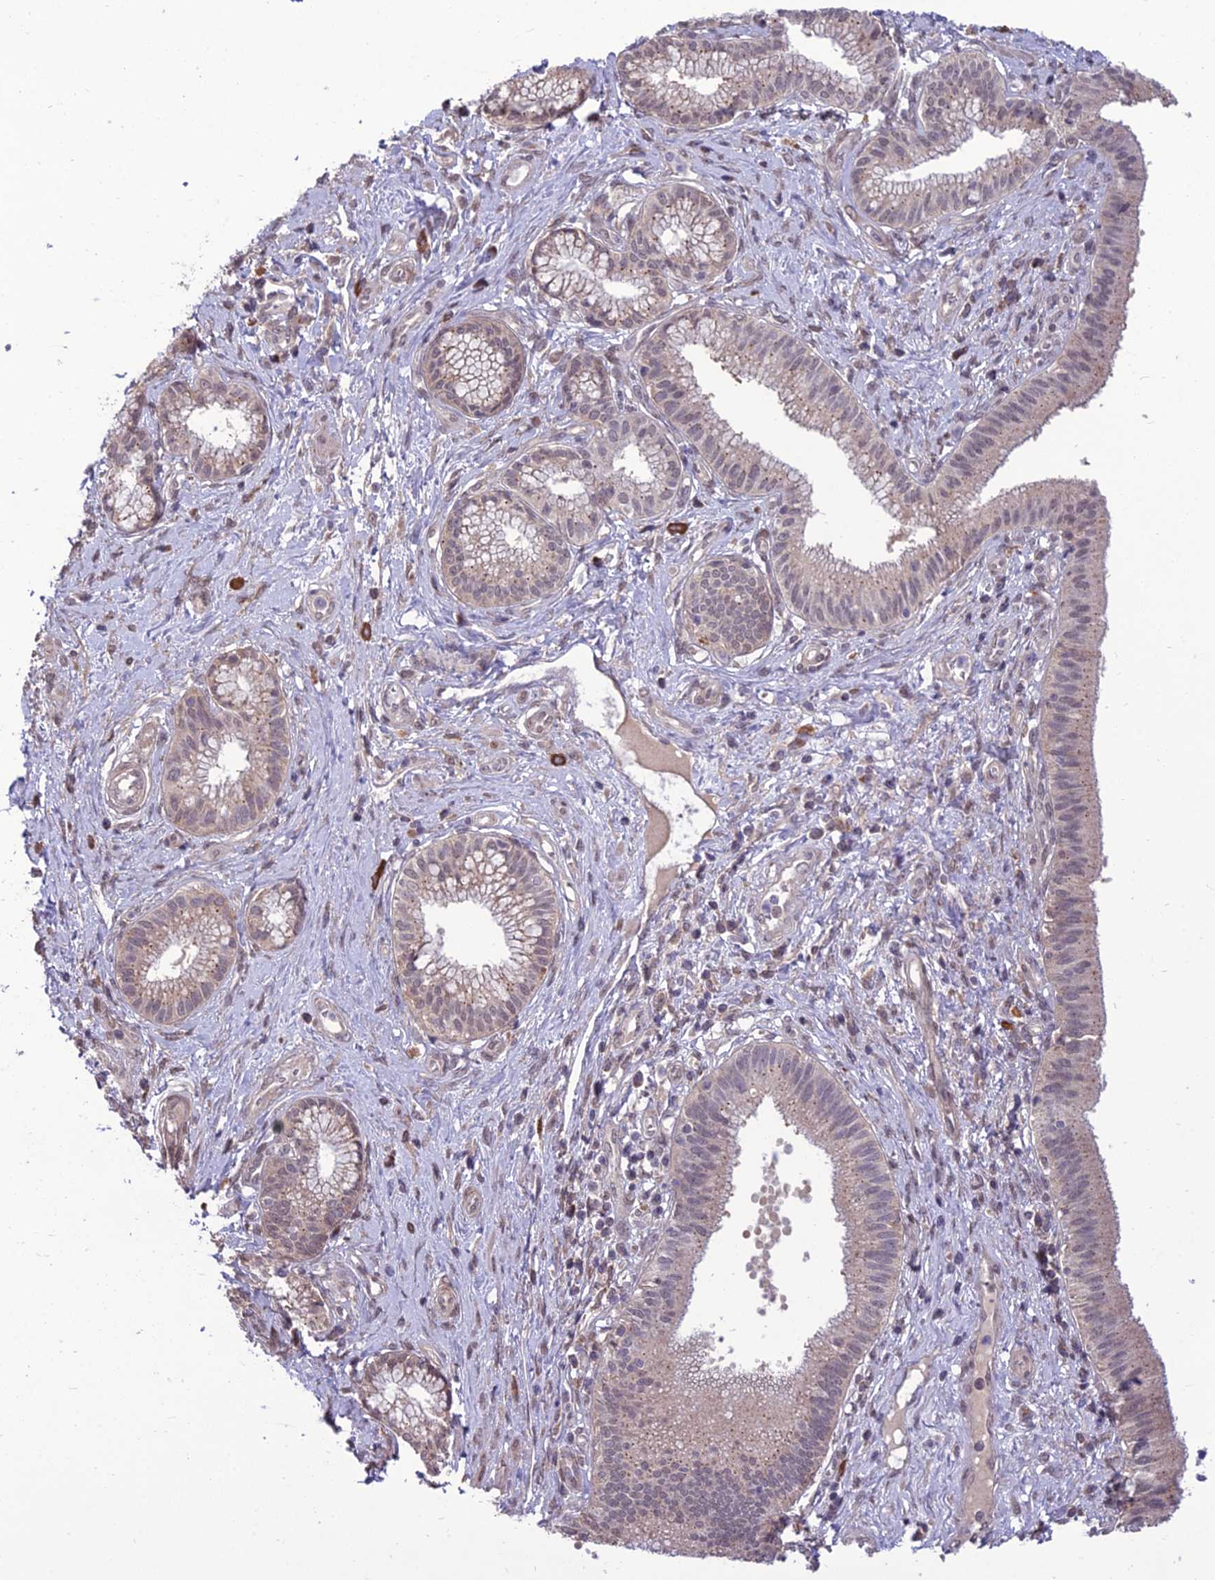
{"staining": {"intensity": "weak", "quantity": "<25%", "location": "cytoplasmic/membranous"}, "tissue": "pancreatic cancer", "cell_type": "Tumor cells", "image_type": "cancer", "snomed": [{"axis": "morphology", "description": "Adenocarcinoma, NOS"}, {"axis": "topography", "description": "Pancreas"}], "caption": "Immunohistochemistry (IHC) image of human pancreatic cancer stained for a protein (brown), which reveals no positivity in tumor cells.", "gene": "FBRS", "patient": {"sex": "male", "age": 72}}